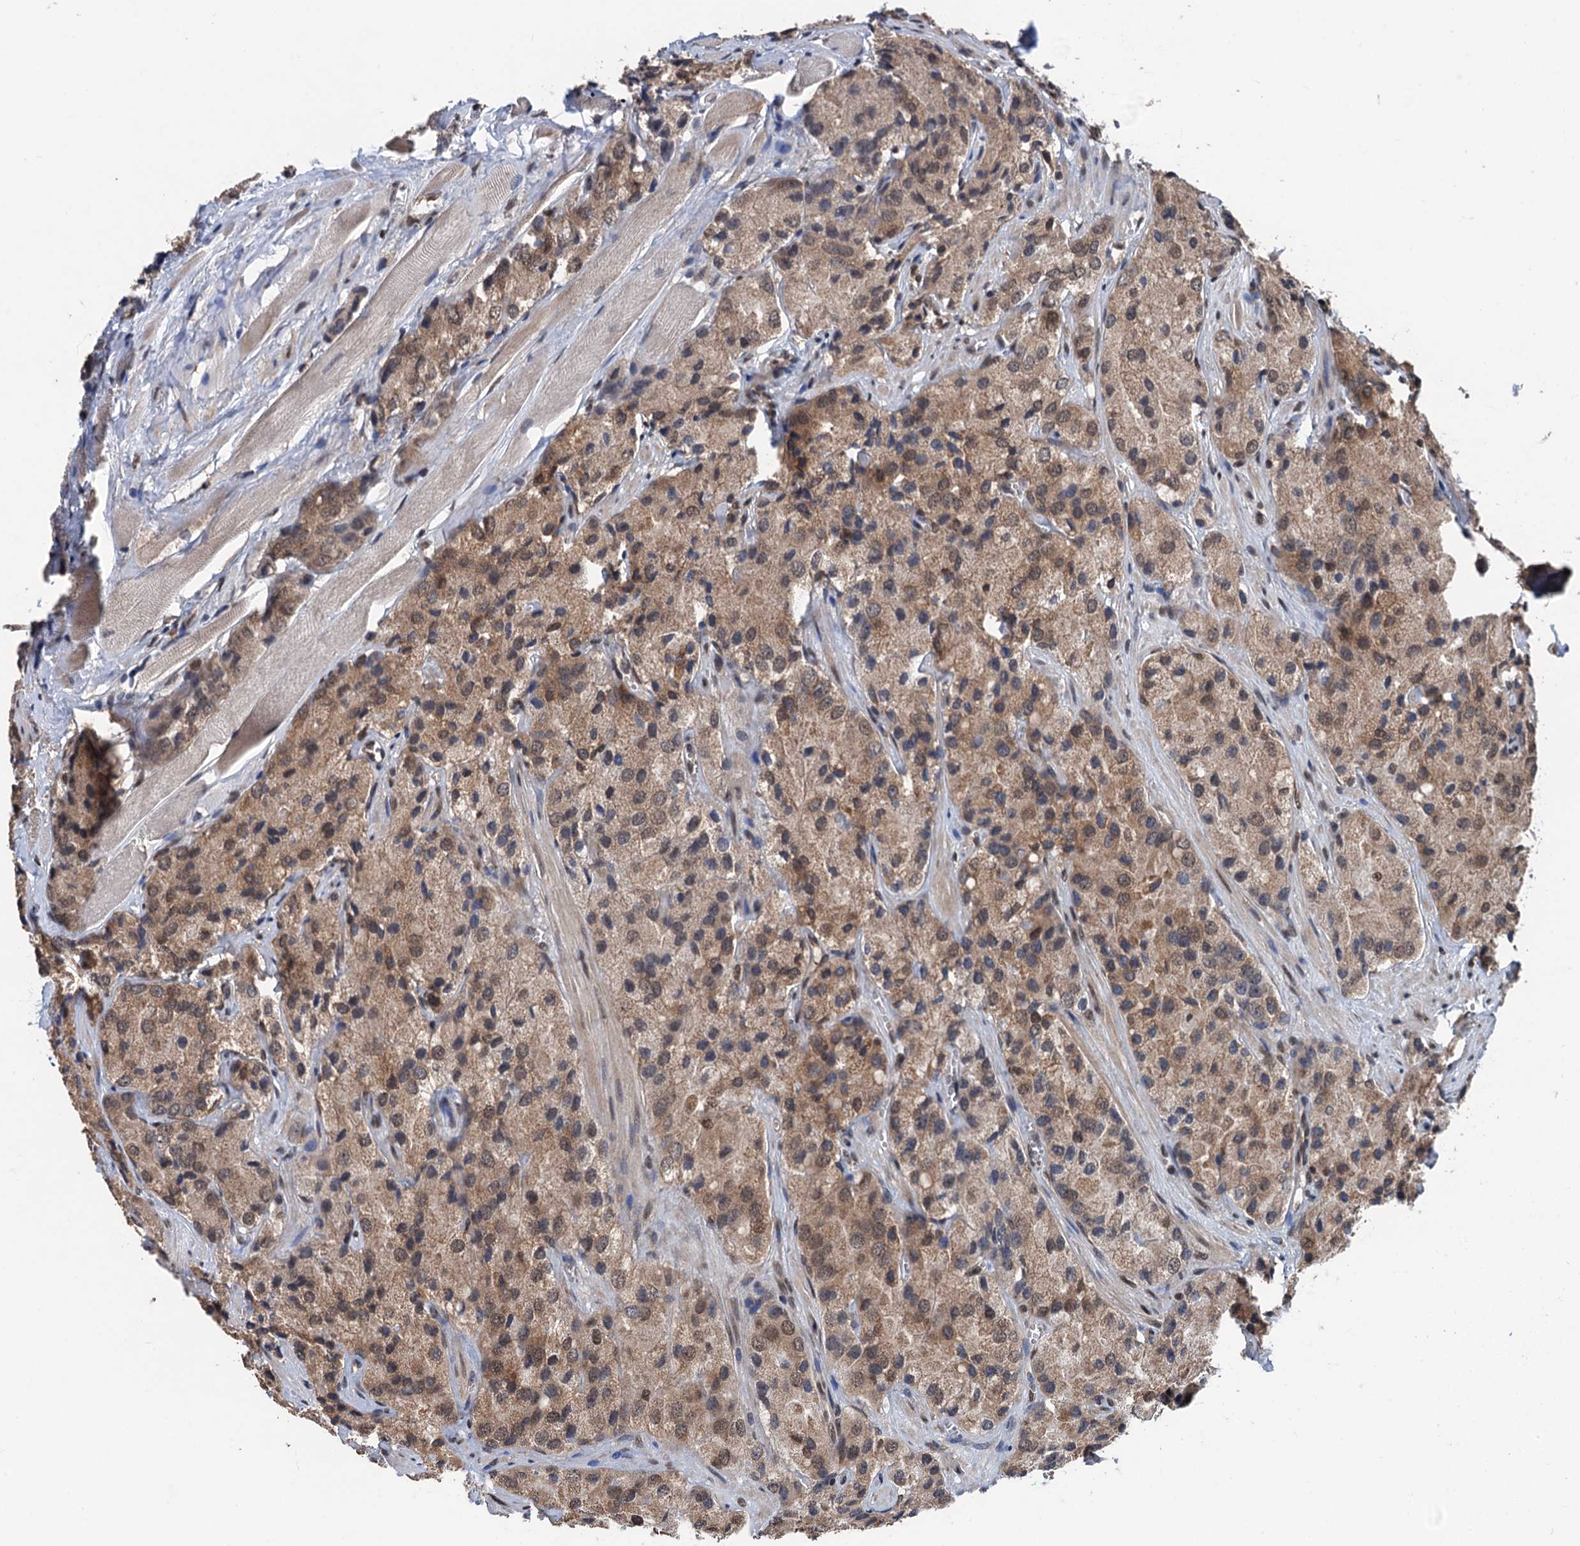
{"staining": {"intensity": "moderate", "quantity": ">75%", "location": "cytoplasmic/membranous,nuclear"}, "tissue": "prostate cancer", "cell_type": "Tumor cells", "image_type": "cancer", "snomed": [{"axis": "morphology", "description": "Adenocarcinoma, High grade"}, {"axis": "topography", "description": "Prostate"}], "caption": "IHC micrograph of human high-grade adenocarcinoma (prostate) stained for a protein (brown), which exhibits medium levels of moderate cytoplasmic/membranous and nuclear staining in about >75% of tumor cells.", "gene": "RASSF4", "patient": {"sex": "male", "age": 66}}